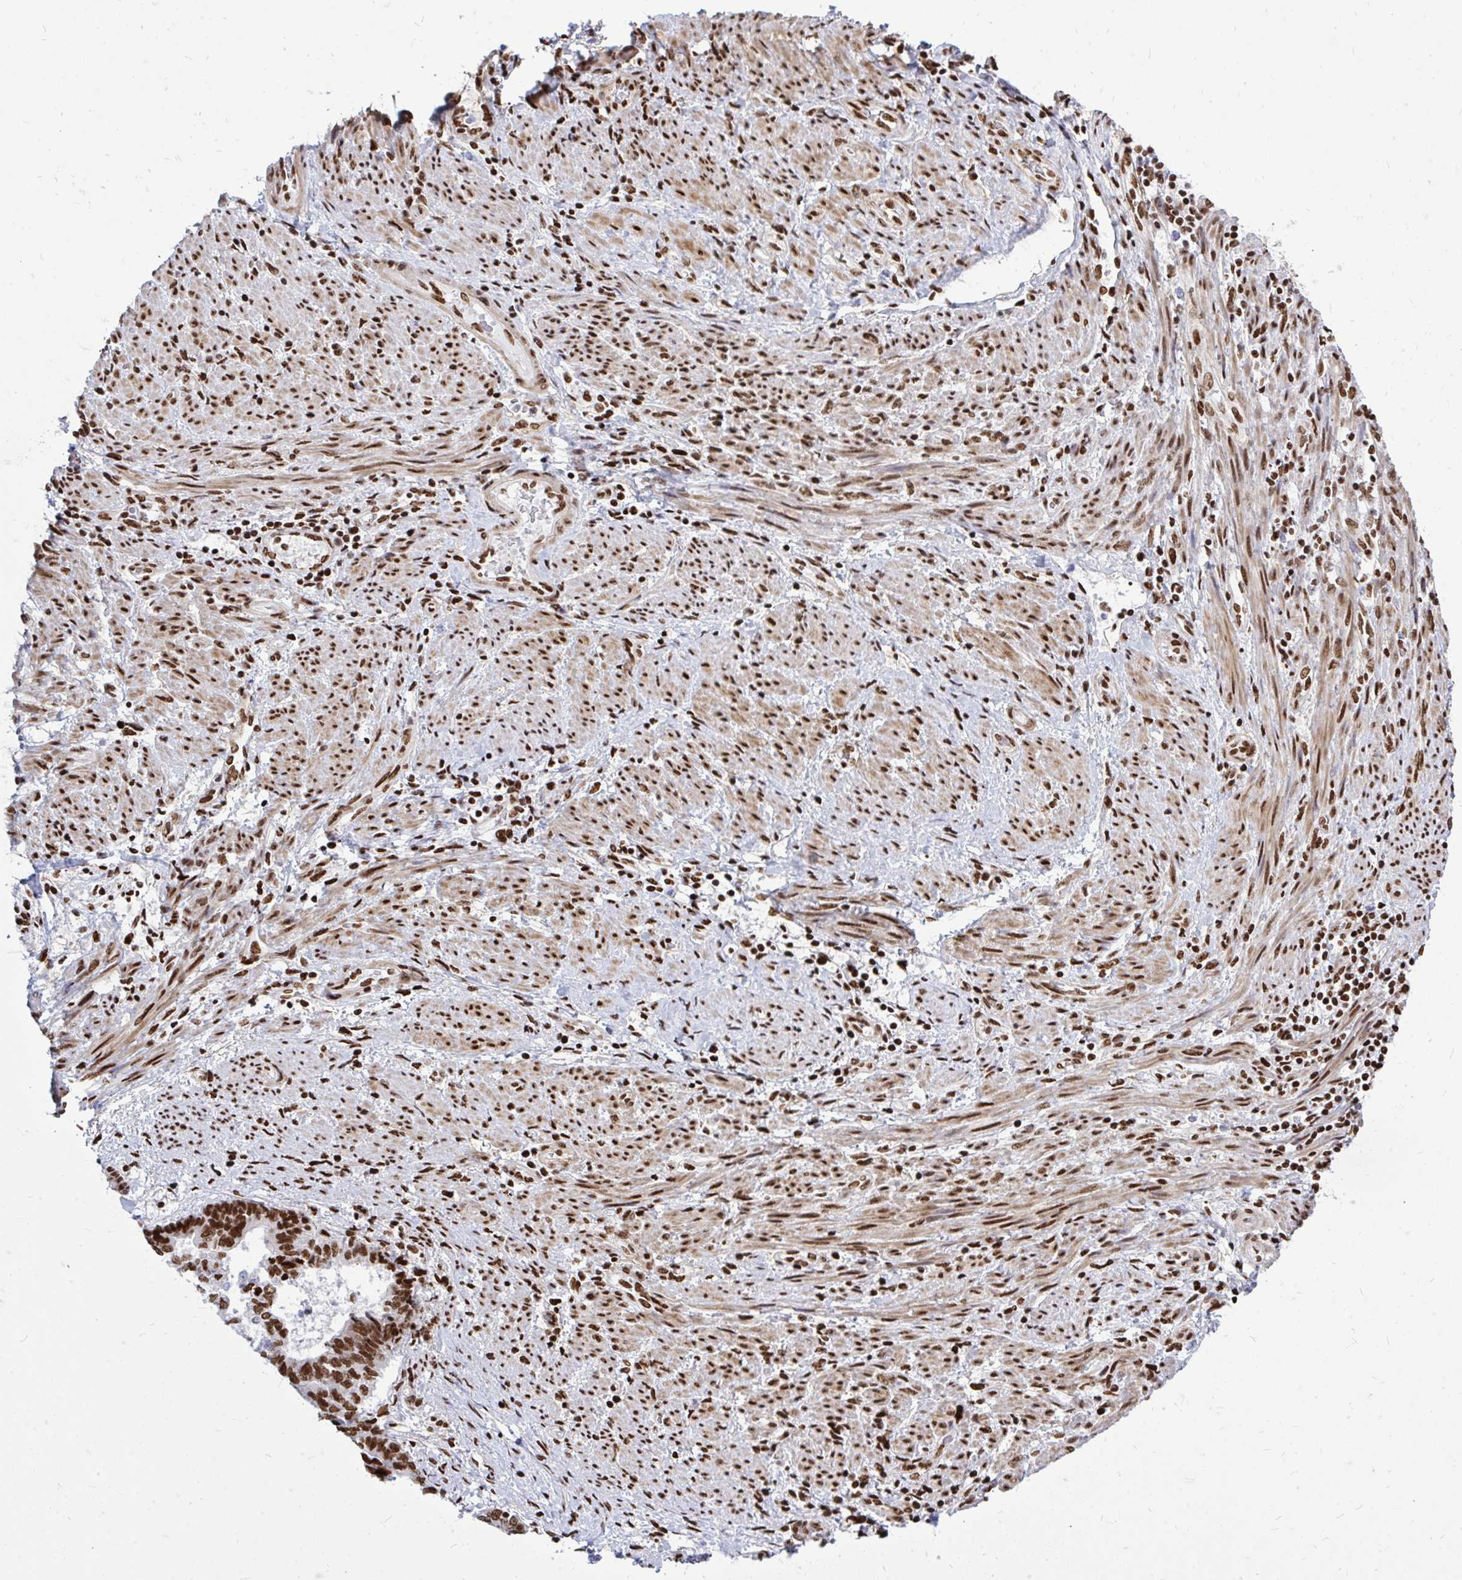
{"staining": {"intensity": "strong", "quantity": ">75%", "location": "nuclear"}, "tissue": "endometrial cancer", "cell_type": "Tumor cells", "image_type": "cancer", "snomed": [{"axis": "morphology", "description": "Adenocarcinoma, NOS"}, {"axis": "topography", "description": "Endometrium"}], "caption": "DAB immunohistochemical staining of endometrial cancer displays strong nuclear protein positivity in approximately >75% of tumor cells. (DAB (3,3'-diaminobenzidine) IHC, brown staining for protein, blue staining for nuclei).", "gene": "TBL1Y", "patient": {"sex": "female", "age": 65}}